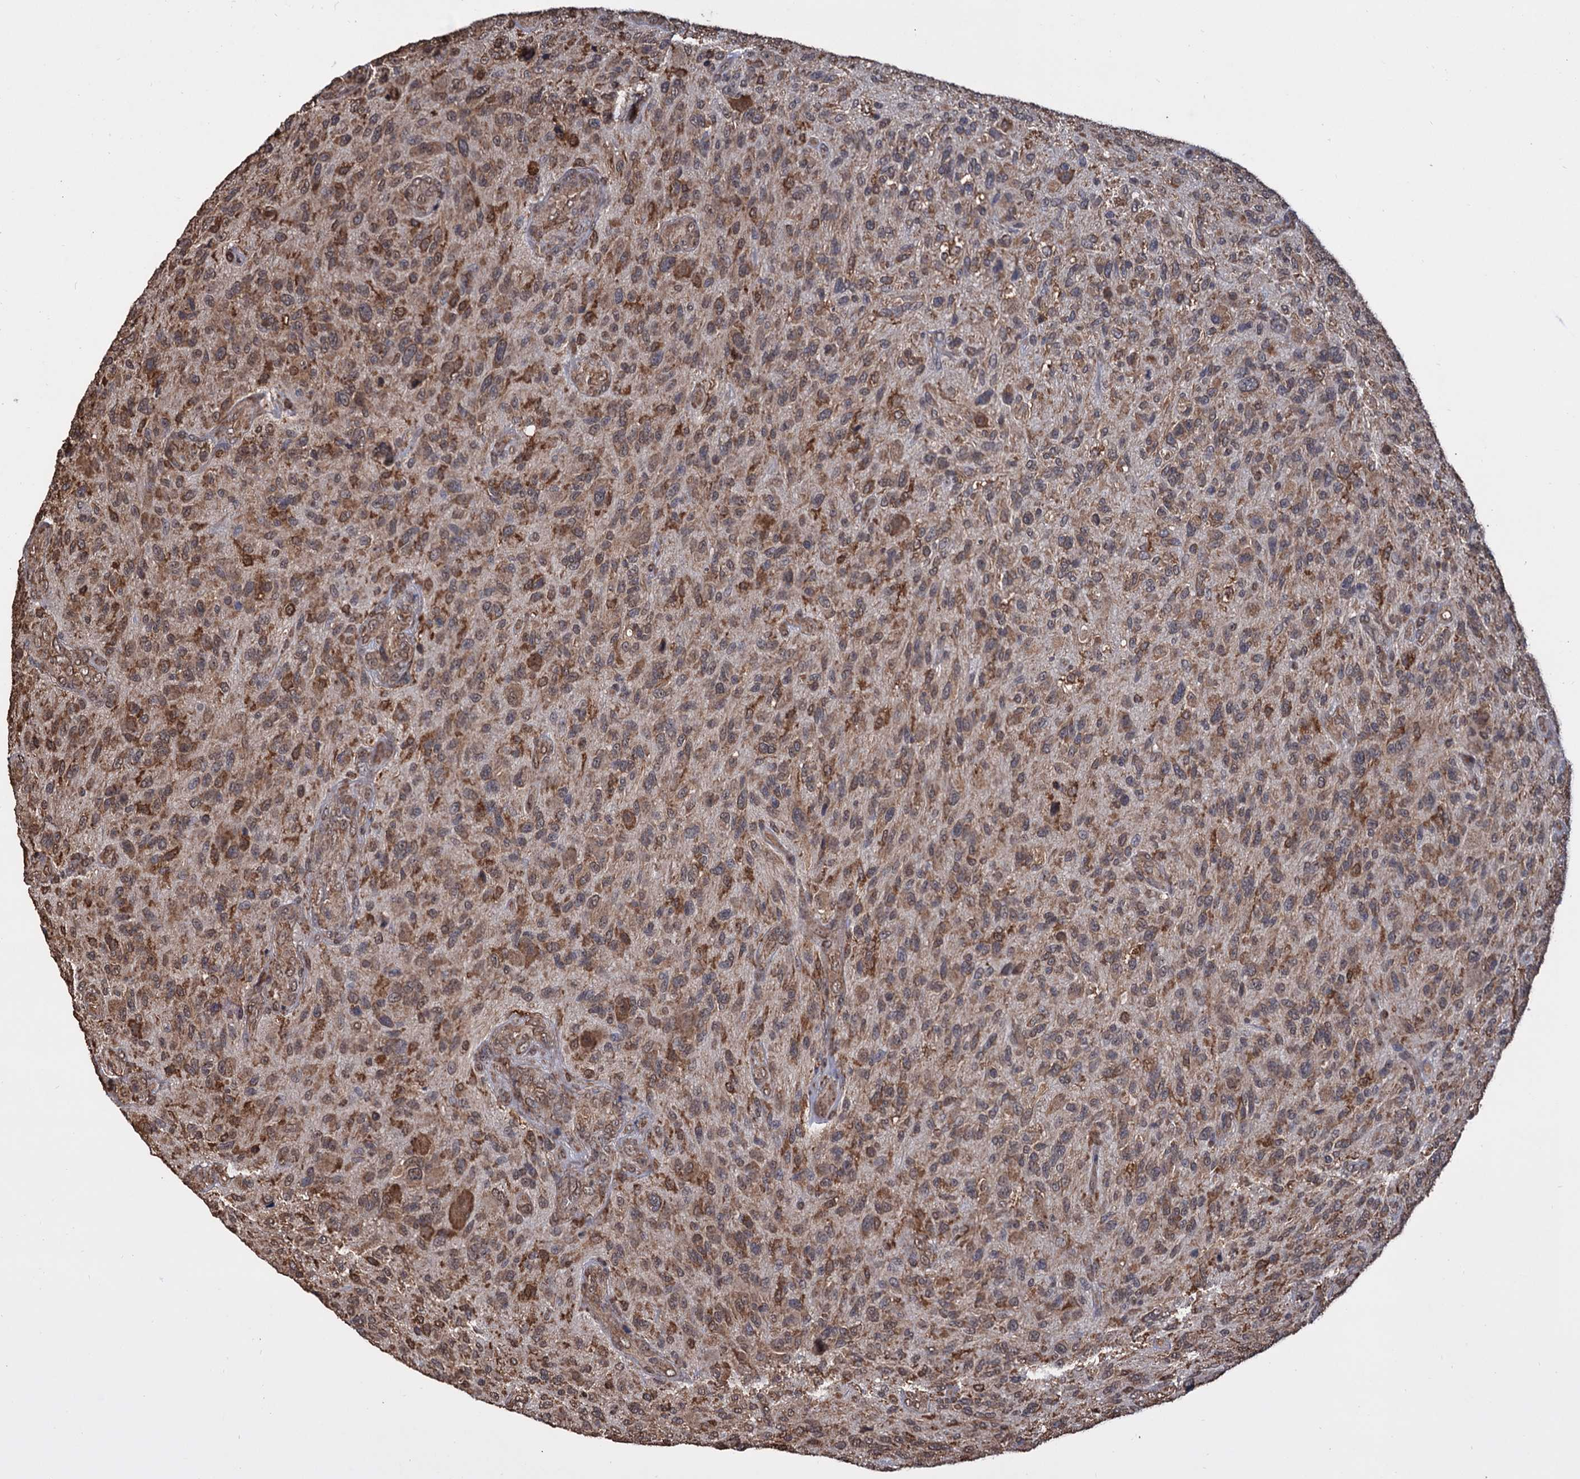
{"staining": {"intensity": "weak", "quantity": ">75%", "location": "cytoplasmic/membranous"}, "tissue": "glioma", "cell_type": "Tumor cells", "image_type": "cancer", "snomed": [{"axis": "morphology", "description": "Glioma, malignant, High grade"}, {"axis": "topography", "description": "Brain"}], "caption": "Protein staining displays weak cytoplasmic/membranous positivity in about >75% of tumor cells in glioma. The staining was performed using DAB (3,3'-diaminobenzidine) to visualize the protein expression in brown, while the nuclei were stained in blue with hematoxylin (Magnification: 20x).", "gene": "TBC1D12", "patient": {"sex": "male", "age": 47}}